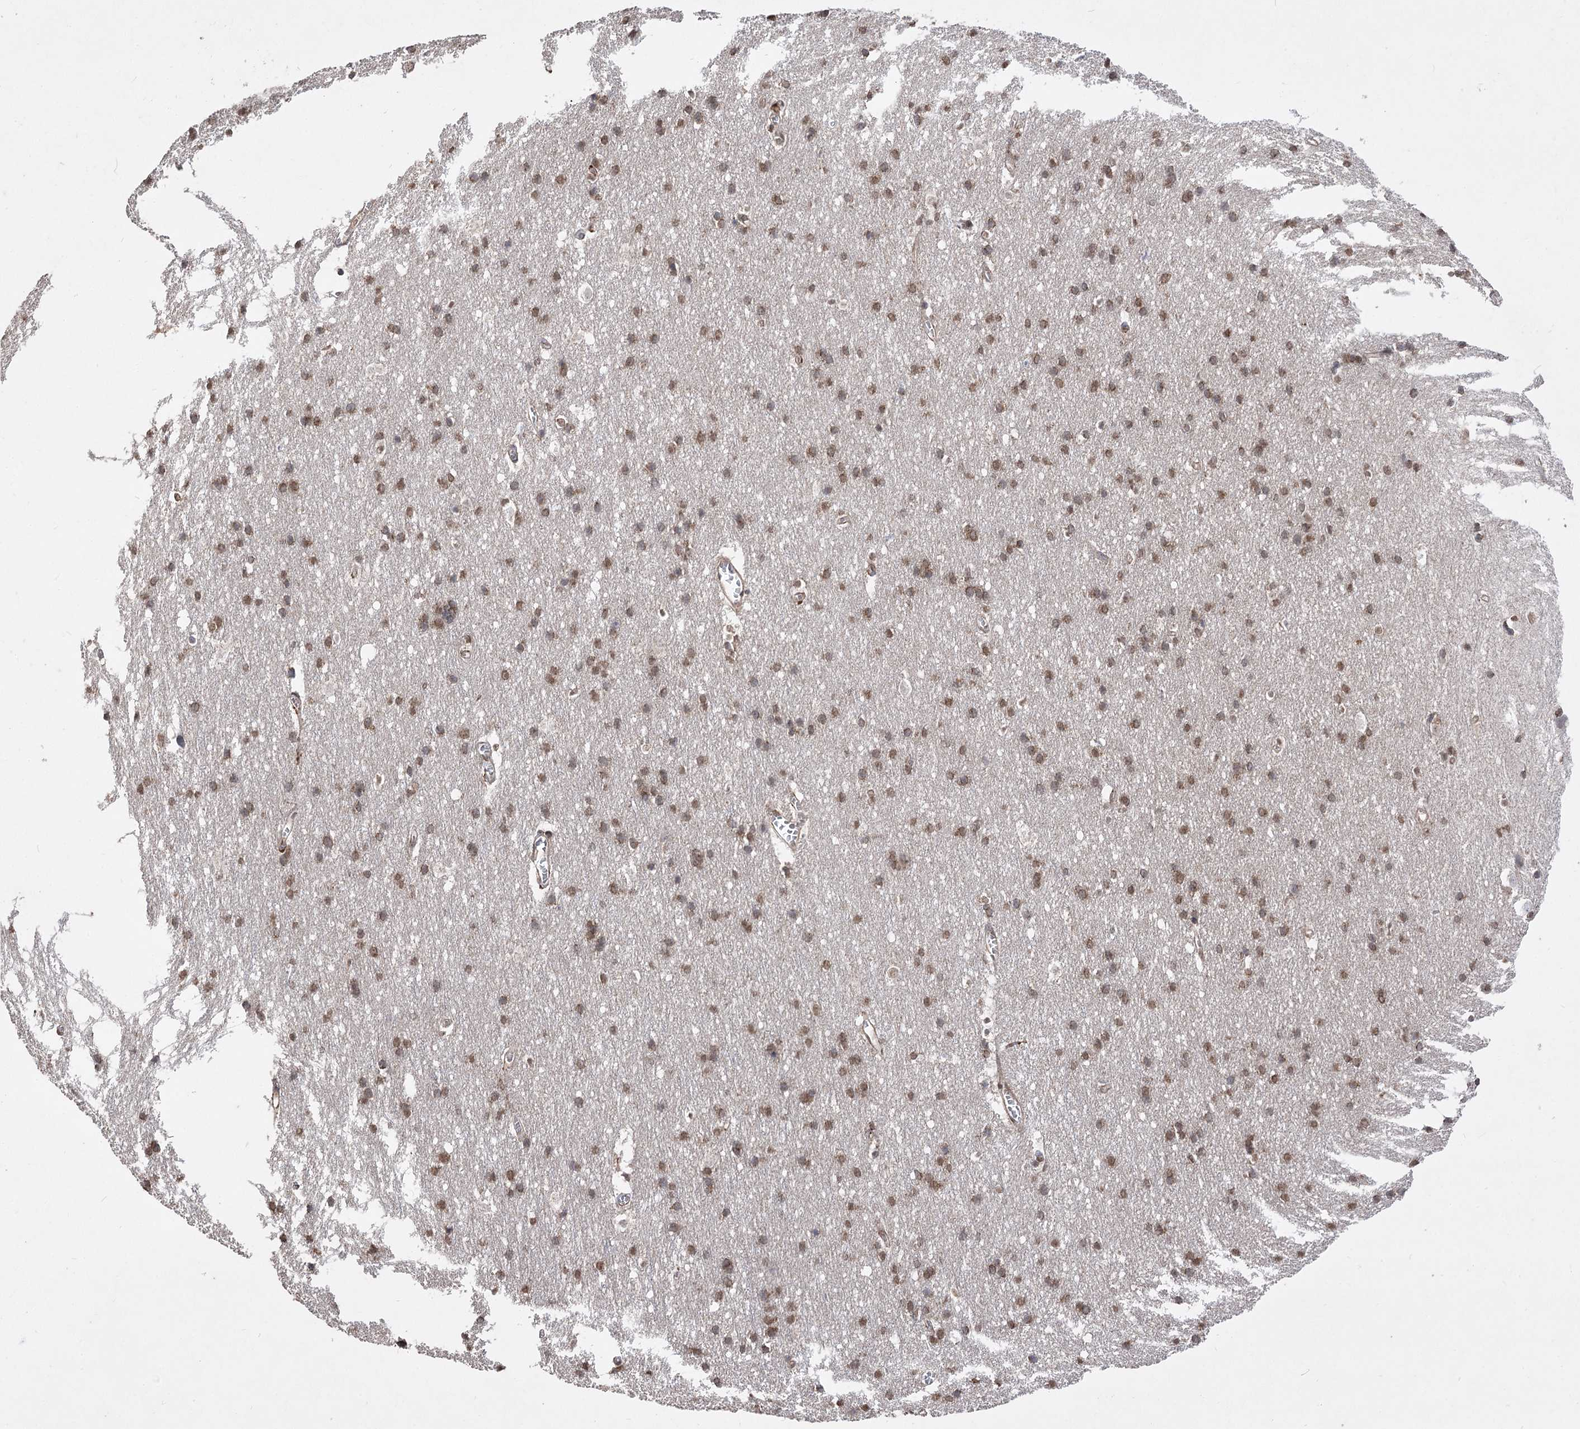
{"staining": {"intensity": "moderate", "quantity": ">75%", "location": "cytoplasmic/membranous"}, "tissue": "cerebral cortex", "cell_type": "Endothelial cells", "image_type": "normal", "snomed": [{"axis": "morphology", "description": "Normal tissue, NOS"}, {"axis": "topography", "description": "Cerebral cortex"}], "caption": "Cerebral cortex stained with a brown dye displays moderate cytoplasmic/membranous positive staining in approximately >75% of endothelial cells.", "gene": "ZSCAN23", "patient": {"sex": "male", "age": 54}}